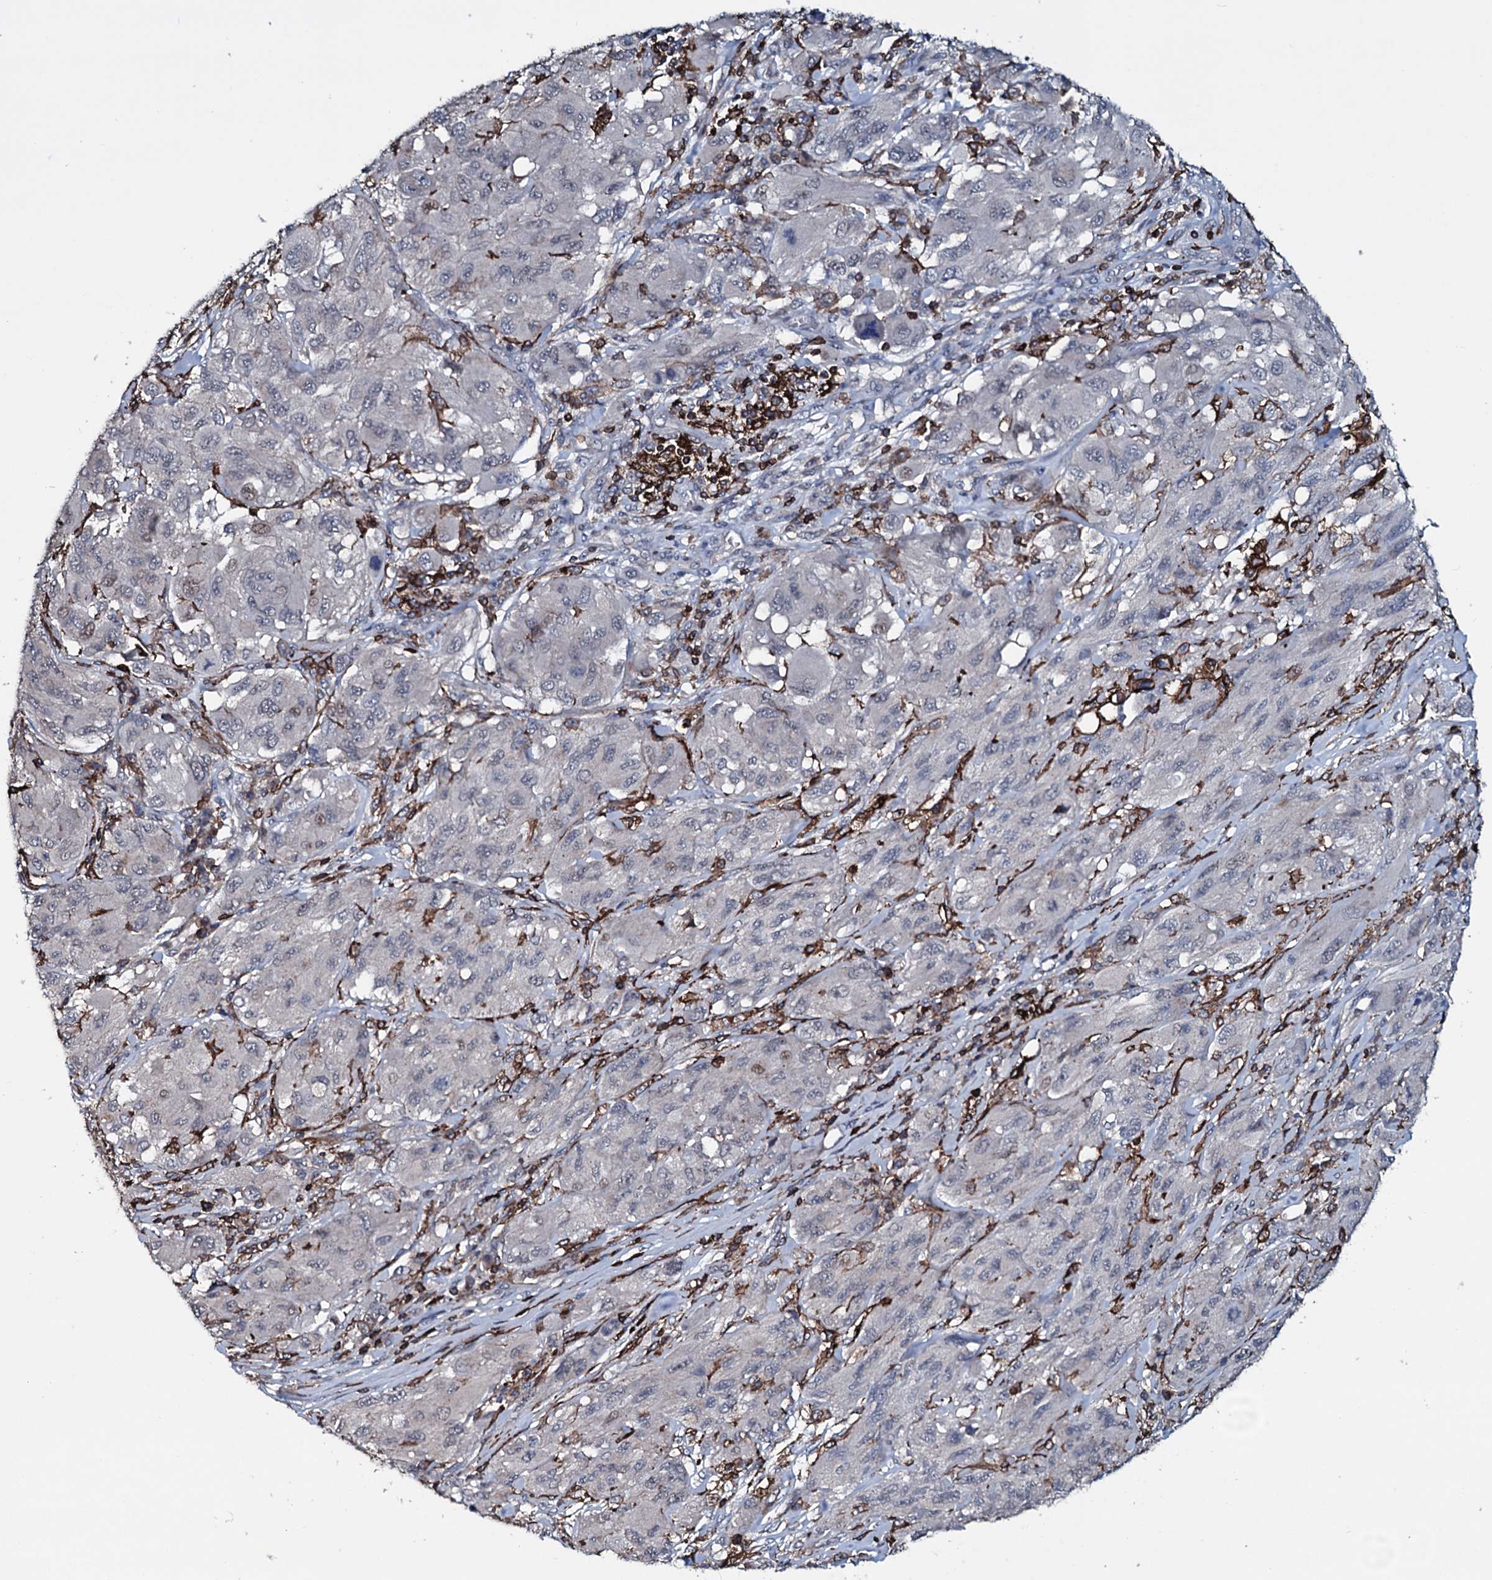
{"staining": {"intensity": "negative", "quantity": "none", "location": "none"}, "tissue": "melanoma", "cell_type": "Tumor cells", "image_type": "cancer", "snomed": [{"axis": "morphology", "description": "Malignant melanoma, NOS"}, {"axis": "topography", "description": "Skin"}], "caption": "Image shows no significant protein staining in tumor cells of melanoma. (DAB (3,3'-diaminobenzidine) immunohistochemistry with hematoxylin counter stain).", "gene": "OGFOD2", "patient": {"sex": "female", "age": 91}}